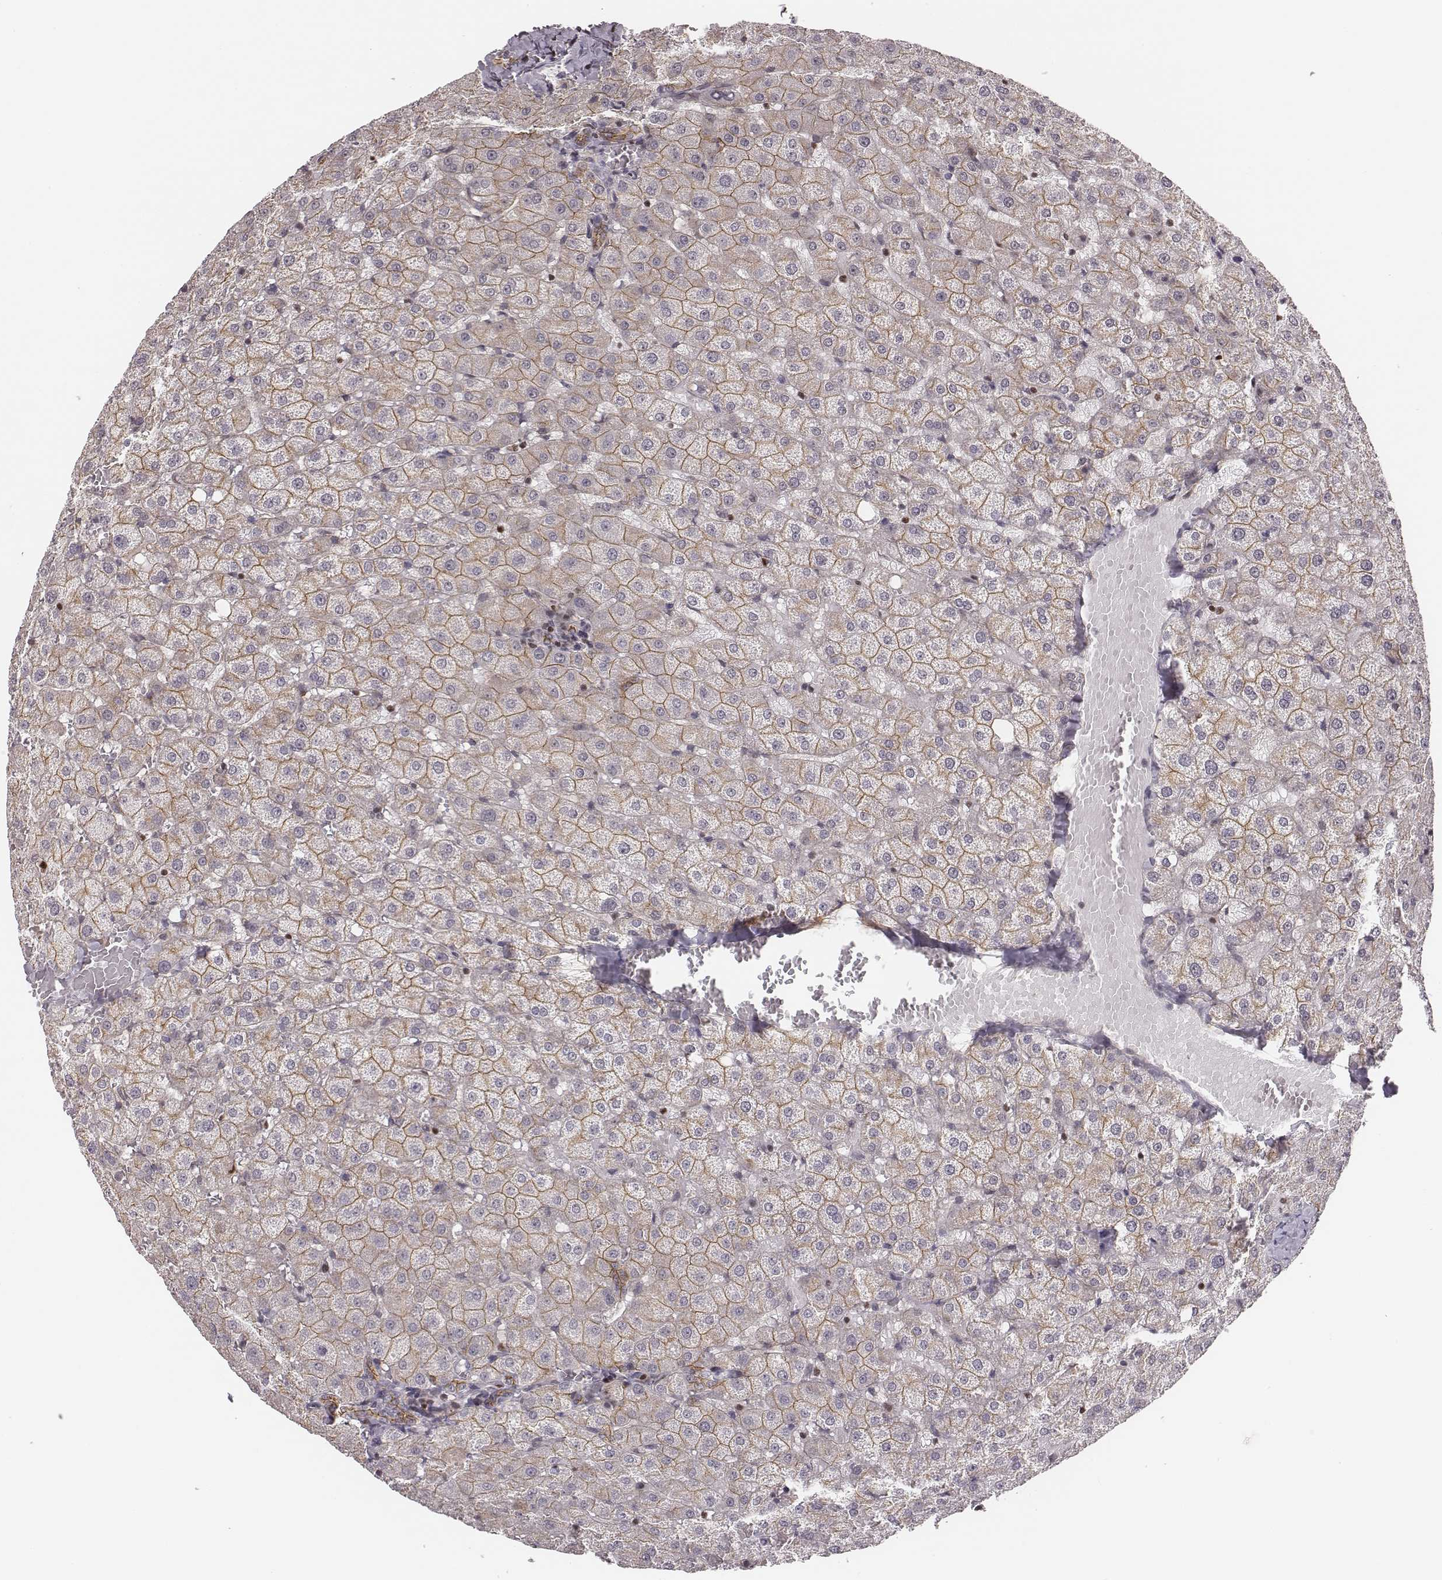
{"staining": {"intensity": "strong", "quantity": ">75%", "location": "cytoplasmic/membranous"}, "tissue": "liver", "cell_type": "Cholangiocytes", "image_type": "normal", "snomed": [{"axis": "morphology", "description": "Normal tissue, NOS"}, {"axis": "topography", "description": "Liver"}], "caption": "The image displays immunohistochemical staining of normal liver. There is strong cytoplasmic/membranous expression is appreciated in about >75% of cholangiocytes.", "gene": "WDR59", "patient": {"sex": "female", "age": 50}}